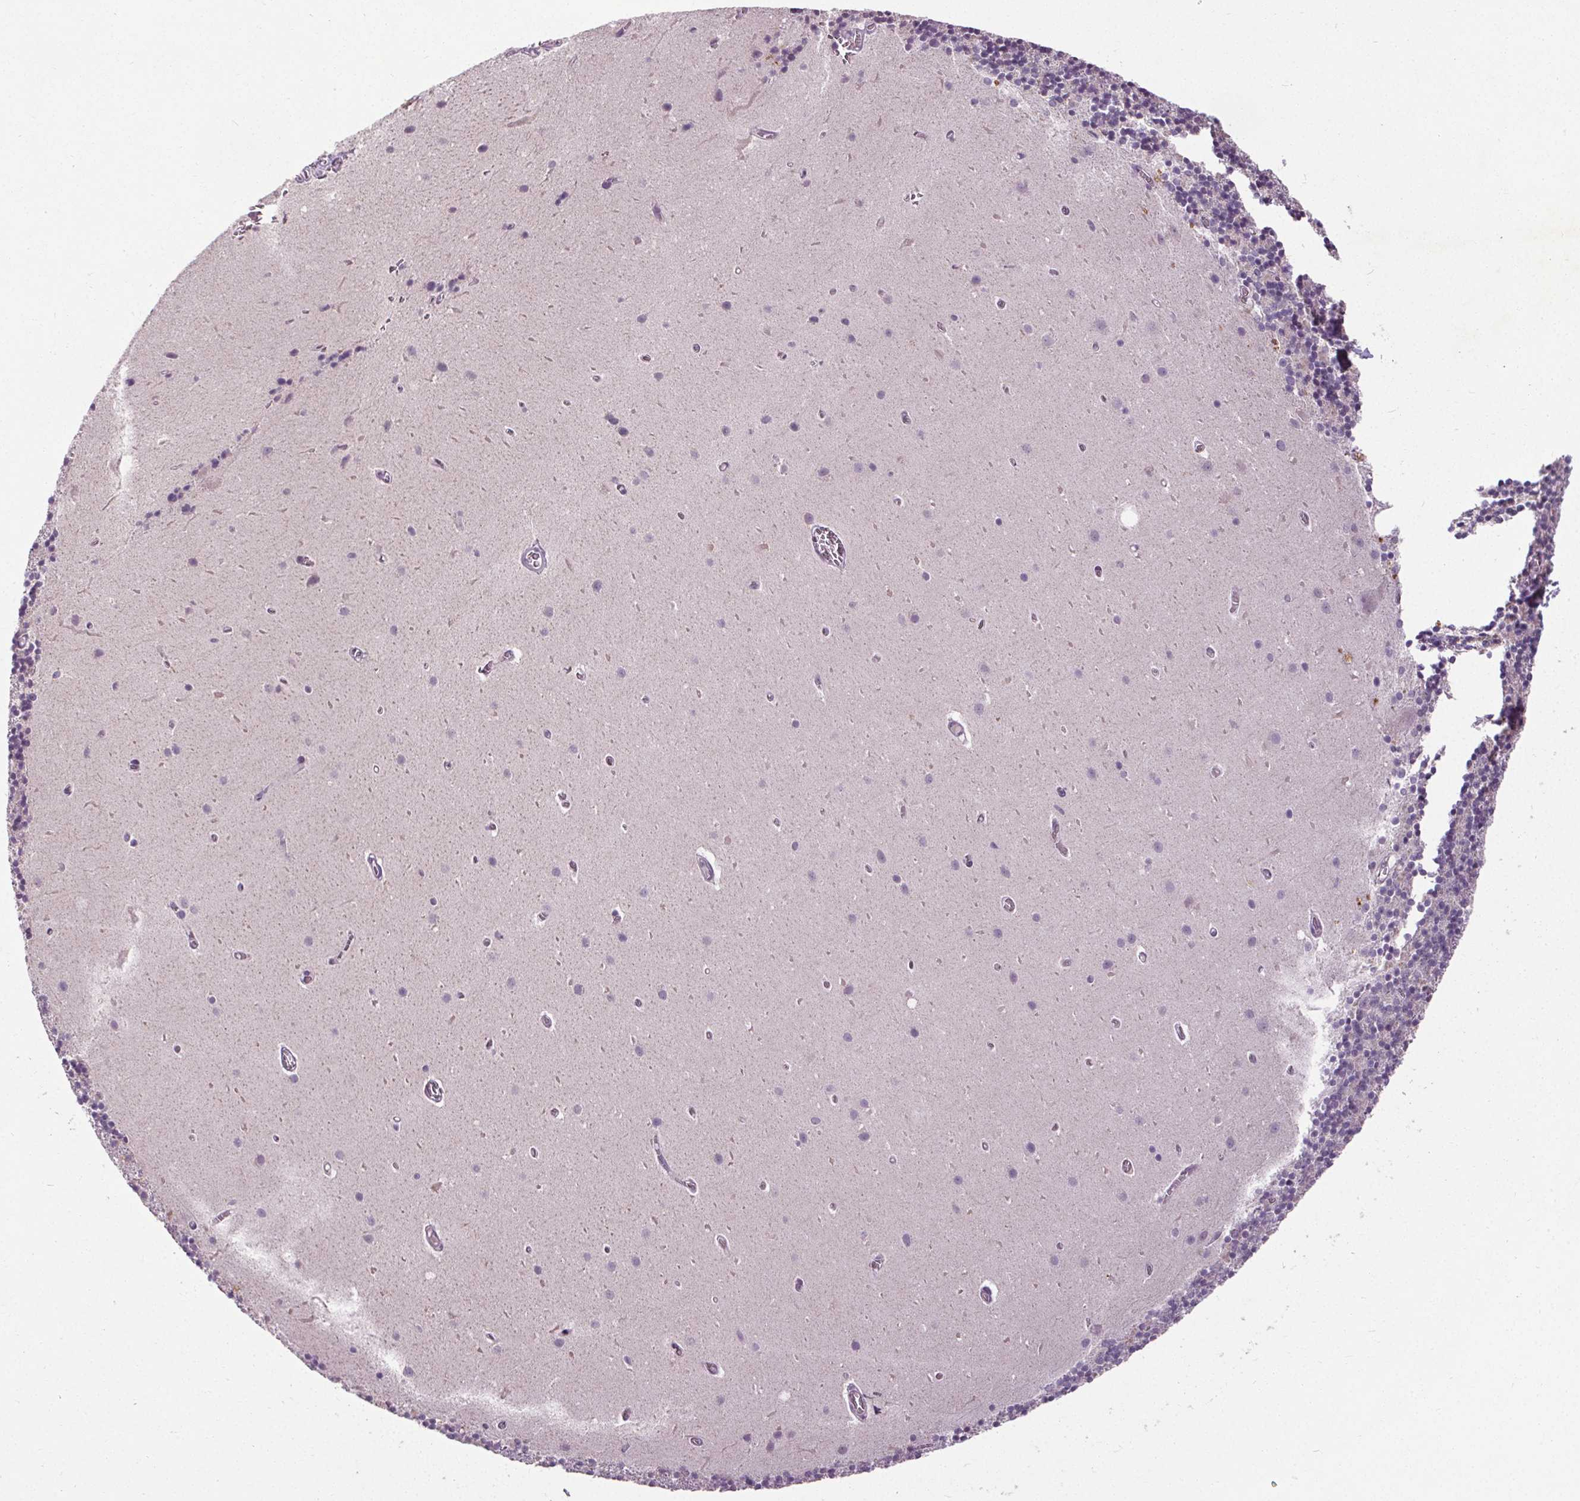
{"staining": {"intensity": "negative", "quantity": "none", "location": "none"}, "tissue": "cerebellum", "cell_type": "Cells in granular layer", "image_type": "normal", "snomed": [{"axis": "morphology", "description": "Normal tissue, NOS"}, {"axis": "topography", "description": "Cerebellum"}], "caption": "The histopathology image exhibits no staining of cells in granular layer in unremarkable cerebellum. (Immunohistochemistry, brightfield microscopy, high magnification).", "gene": "SLC2A9", "patient": {"sex": "male", "age": 70}}